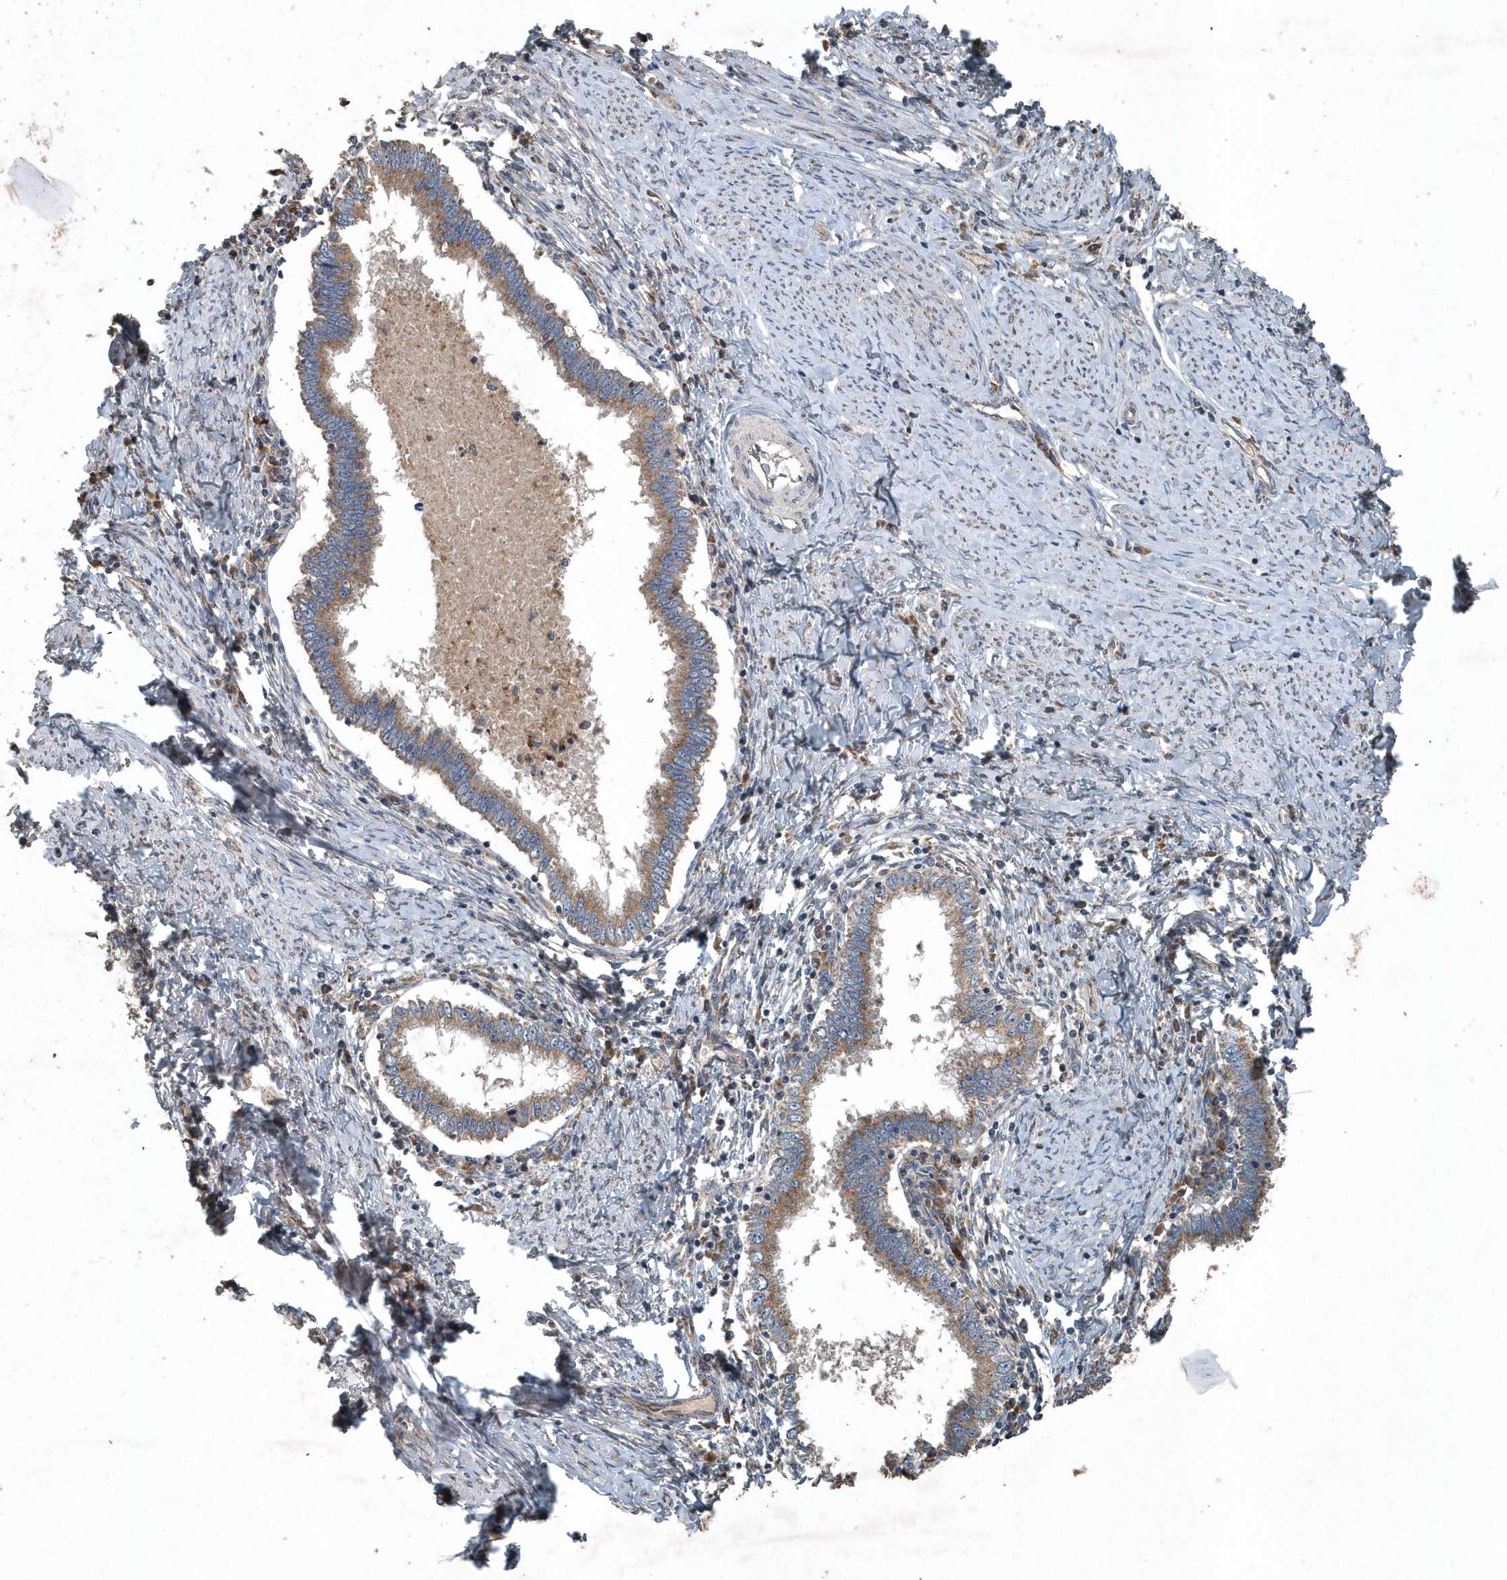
{"staining": {"intensity": "moderate", "quantity": ">75%", "location": "cytoplasmic/membranous"}, "tissue": "cervical cancer", "cell_type": "Tumor cells", "image_type": "cancer", "snomed": [{"axis": "morphology", "description": "Adenocarcinoma, NOS"}, {"axis": "topography", "description": "Cervix"}], "caption": "Human cervical adenocarcinoma stained with a protein marker shows moderate staining in tumor cells.", "gene": "SCFD2", "patient": {"sex": "female", "age": 36}}